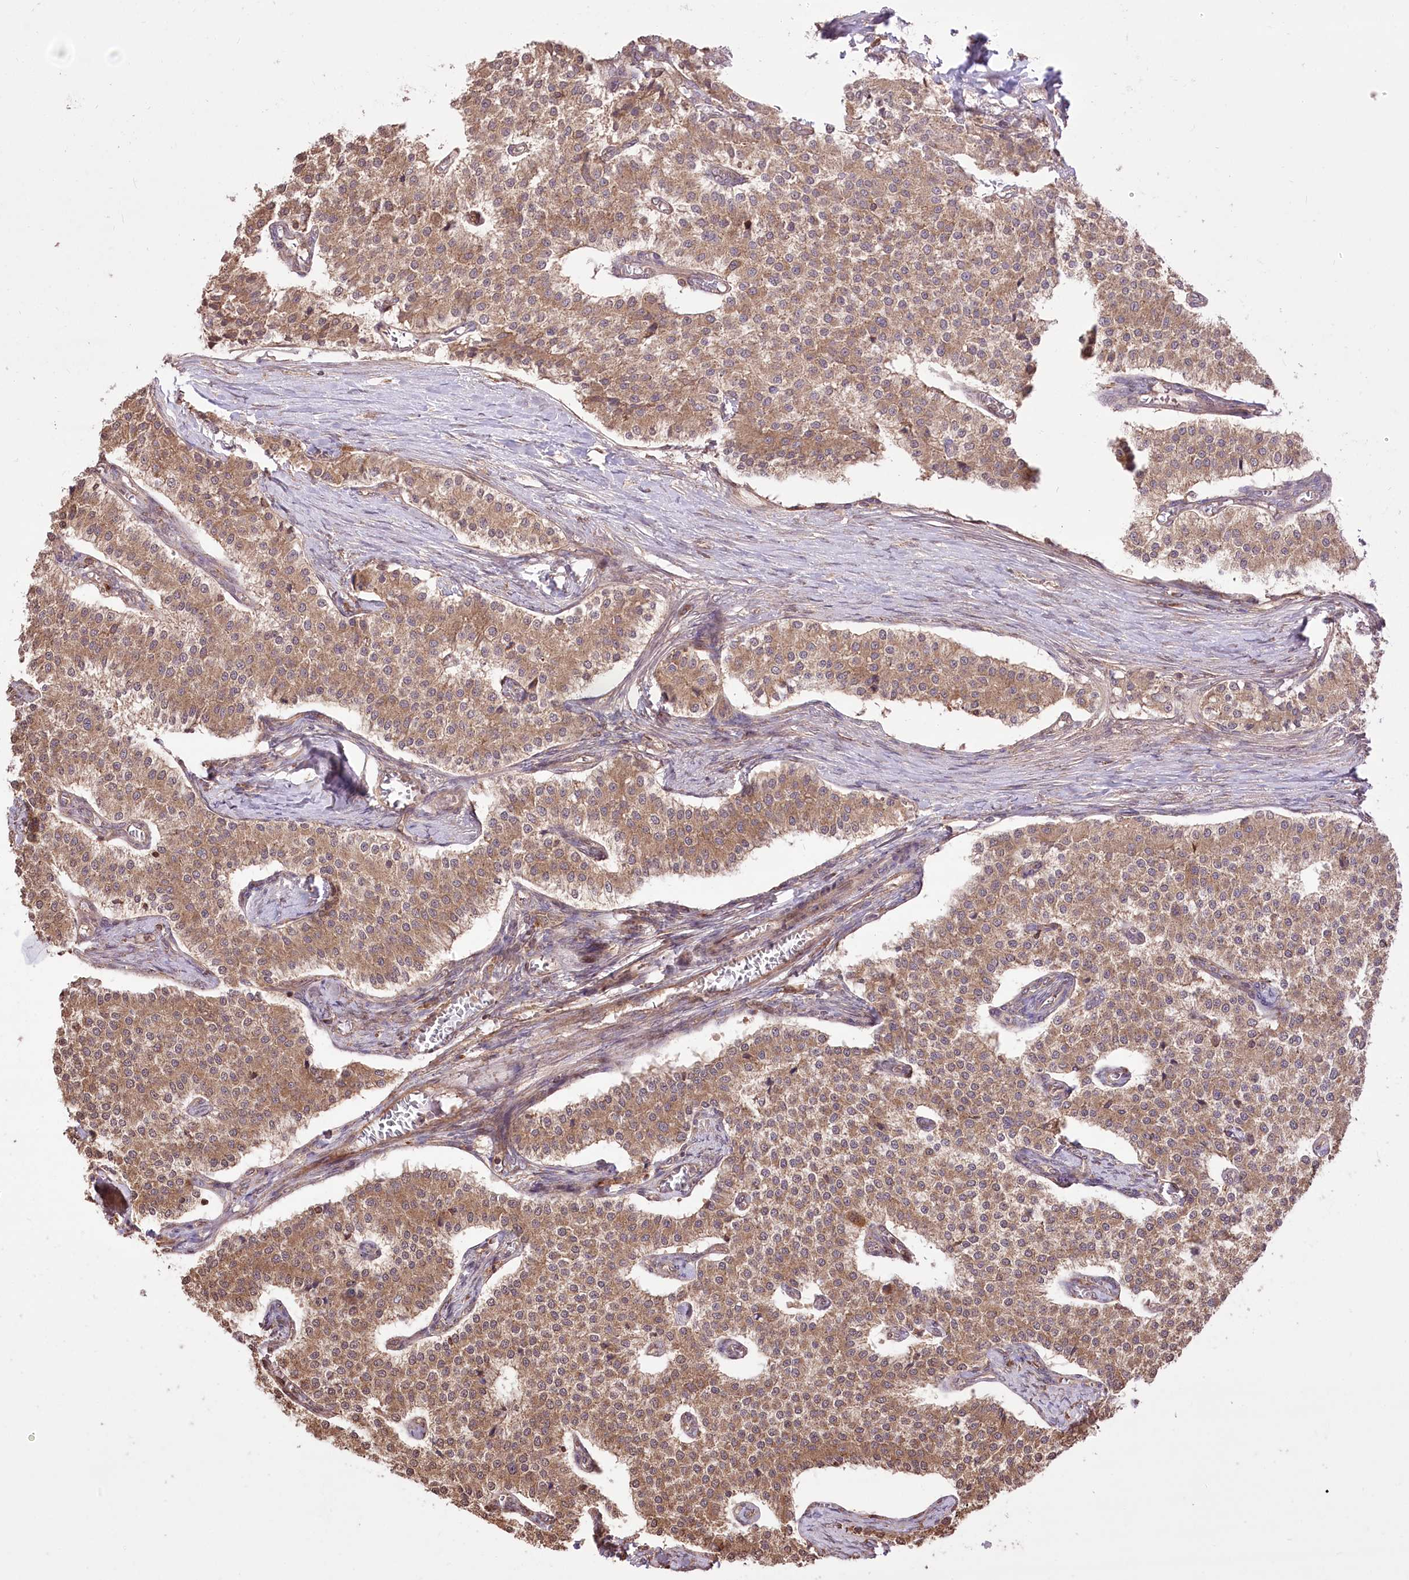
{"staining": {"intensity": "moderate", "quantity": ">75%", "location": "cytoplasmic/membranous"}, "tissue": "carcinoid", "cell_type": "Tumor cells", "image_type": "cancer", "snomed": [{"axis": "morphology", "description": "Carcinoid, malignant, NOS"}, {"axis": "topography", "description": "Colon"}], "caption": "A medium amount of moderate cytoplasmic/membranous positivity is identified in approximately >75% of tumor cells in carcinoid tissue. The staining is performed using DAB brown chromogen to label protein expression. The nuclei are counter-stained blue using hematoxylin.", "gene": "XYLB", "patient": {"sex": "female", "age": 52}}